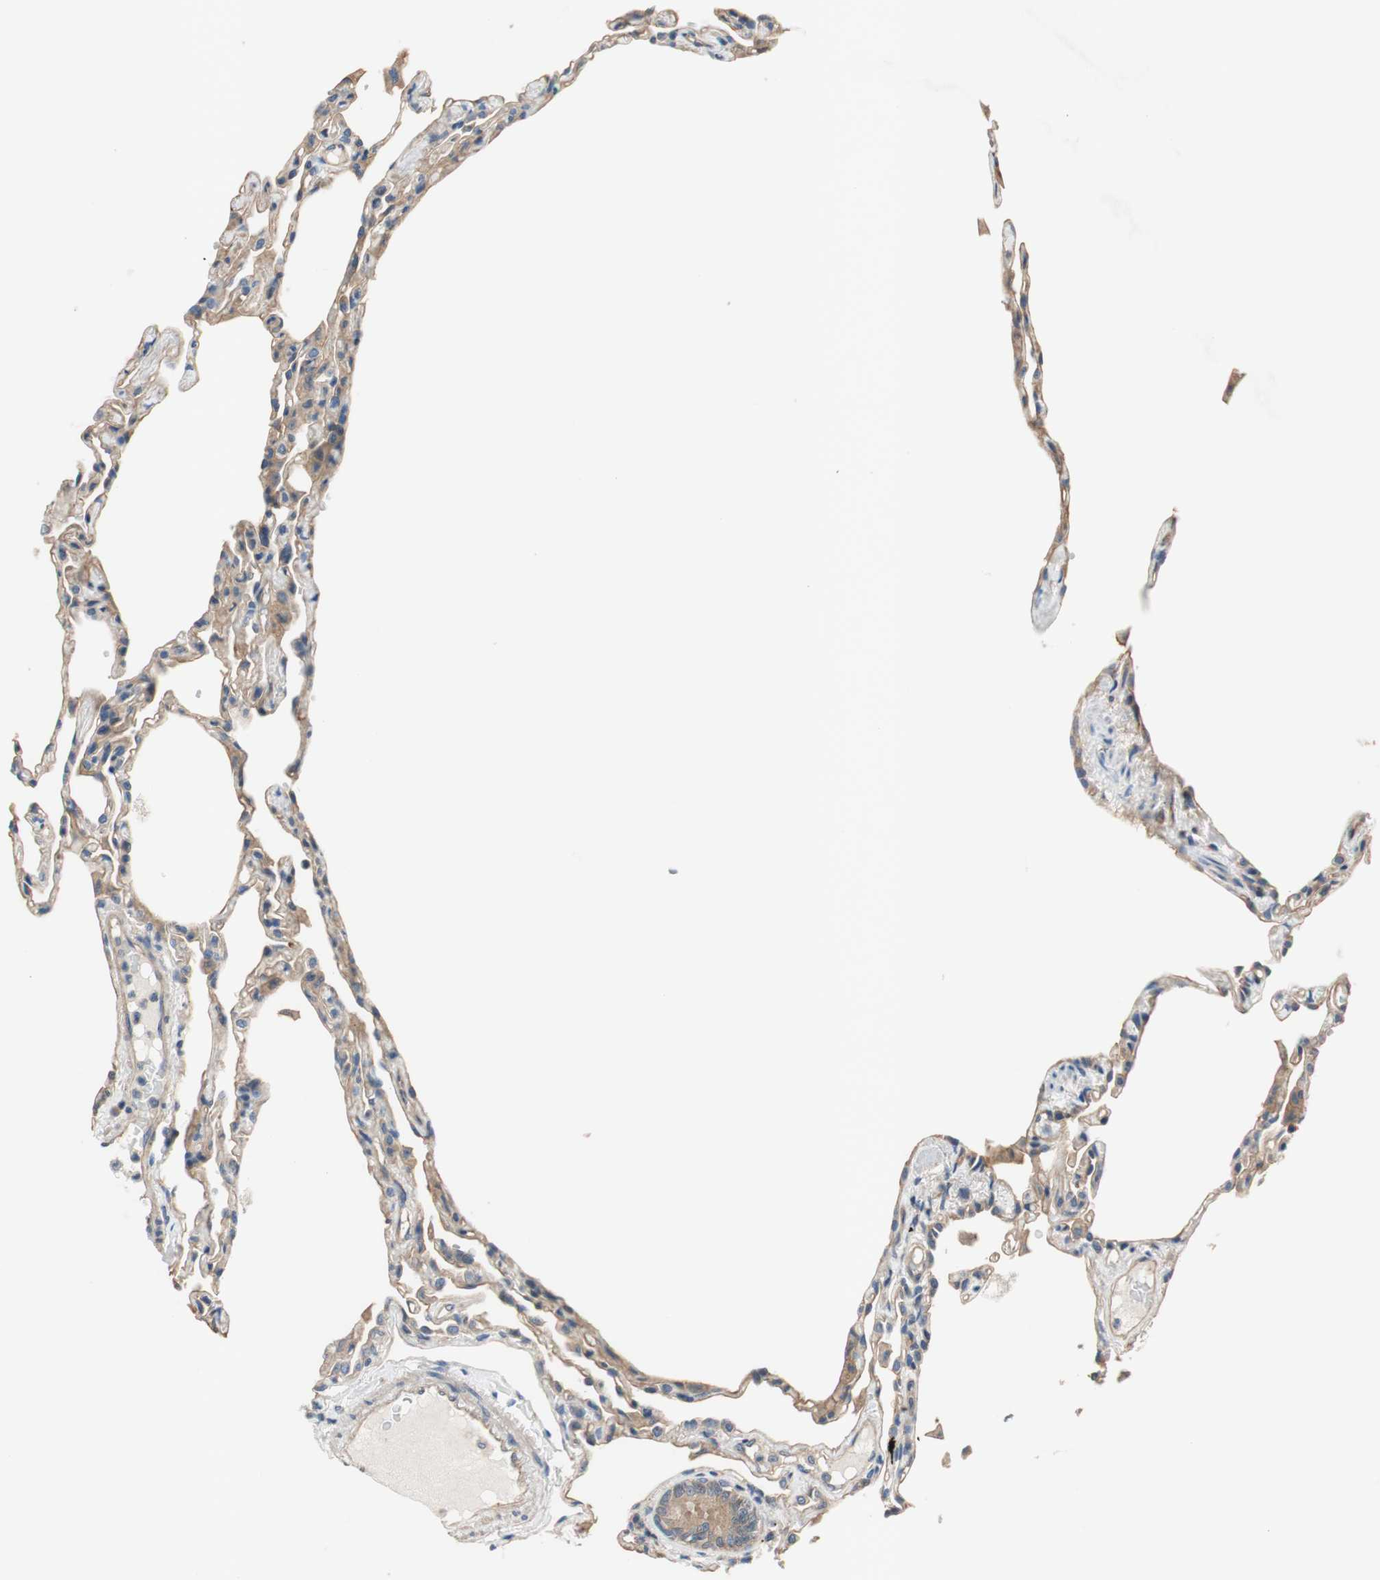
{"staining": {"intensity": "moderate", "quantity": "25%-75%", "location": "cytoplasmic/membranous"}, "tissue": "lung", "cell_type": "Alveolar cells", "image_type": "normal", "snomed": [{"axis": "morphology", "description": "Normal tissue, NOS"}, {"axis": "topography", "description": "Lung"}], "caption": "Immunohistochemical staining of normal lung exhibits moderate cytoplasmic/membranous protein staining in approximately 25%-75% of alveolar cells.", "gene": "CALML3", "patient": {"sex": "female", "age": 49}}